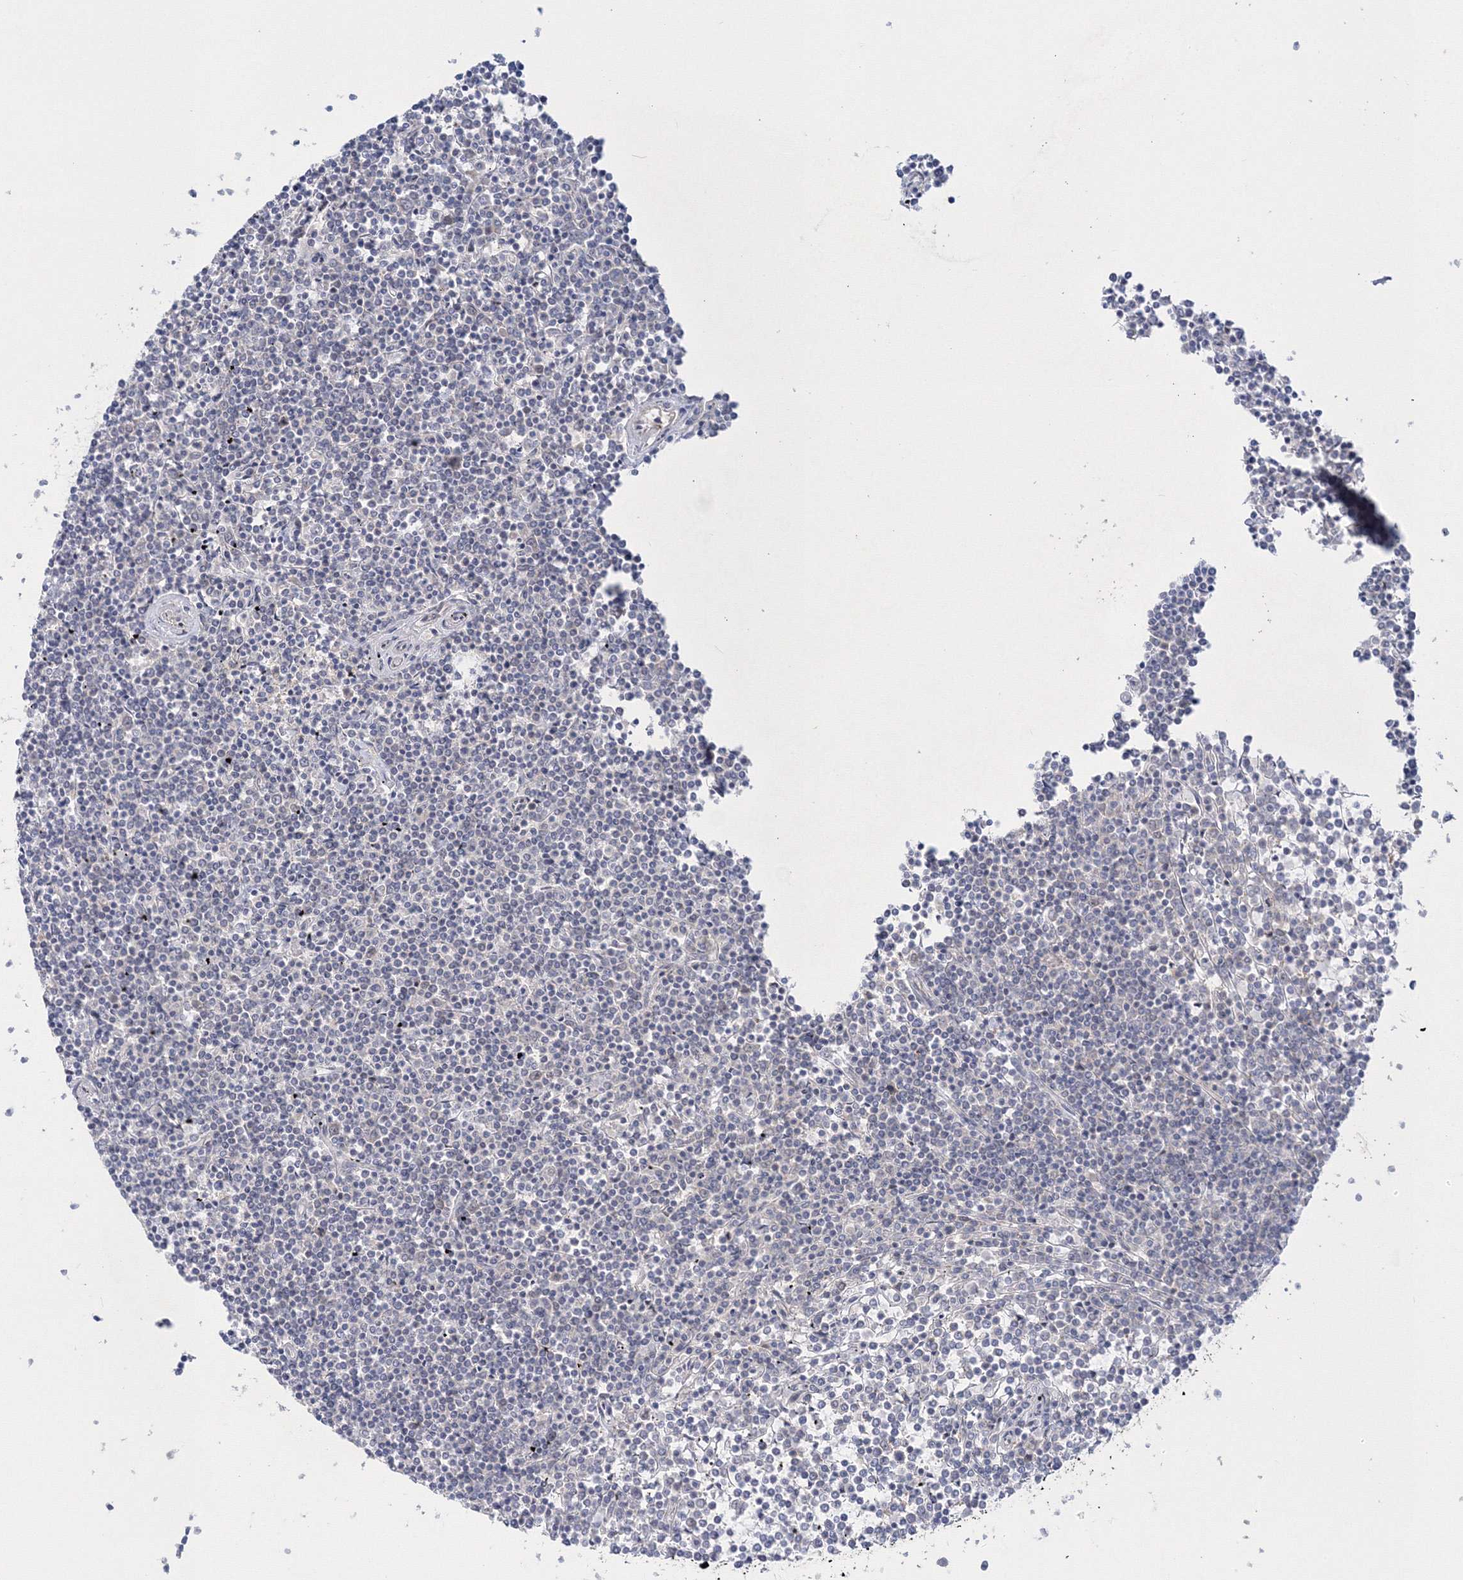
{"staining": {"intensity": "negative", "quantity": "none", "location": "none"}, "tissue": "lymphoma", "cell_type": "Tumor cells", "image_type": "cancer", "snomed": [{"axis": "morphology", "description": "Malignant lymphoma, non-Hodgkin's type, Low grade"}, {"axis": "topography", "description": "Spleen"}], "caption": "IHC histopathology image of lymphoma stained for a protein (brown), which exhibits no positivity in tumor cells.", "gene": "IPMK", "patient": {"sex": "female", "age": 19}}